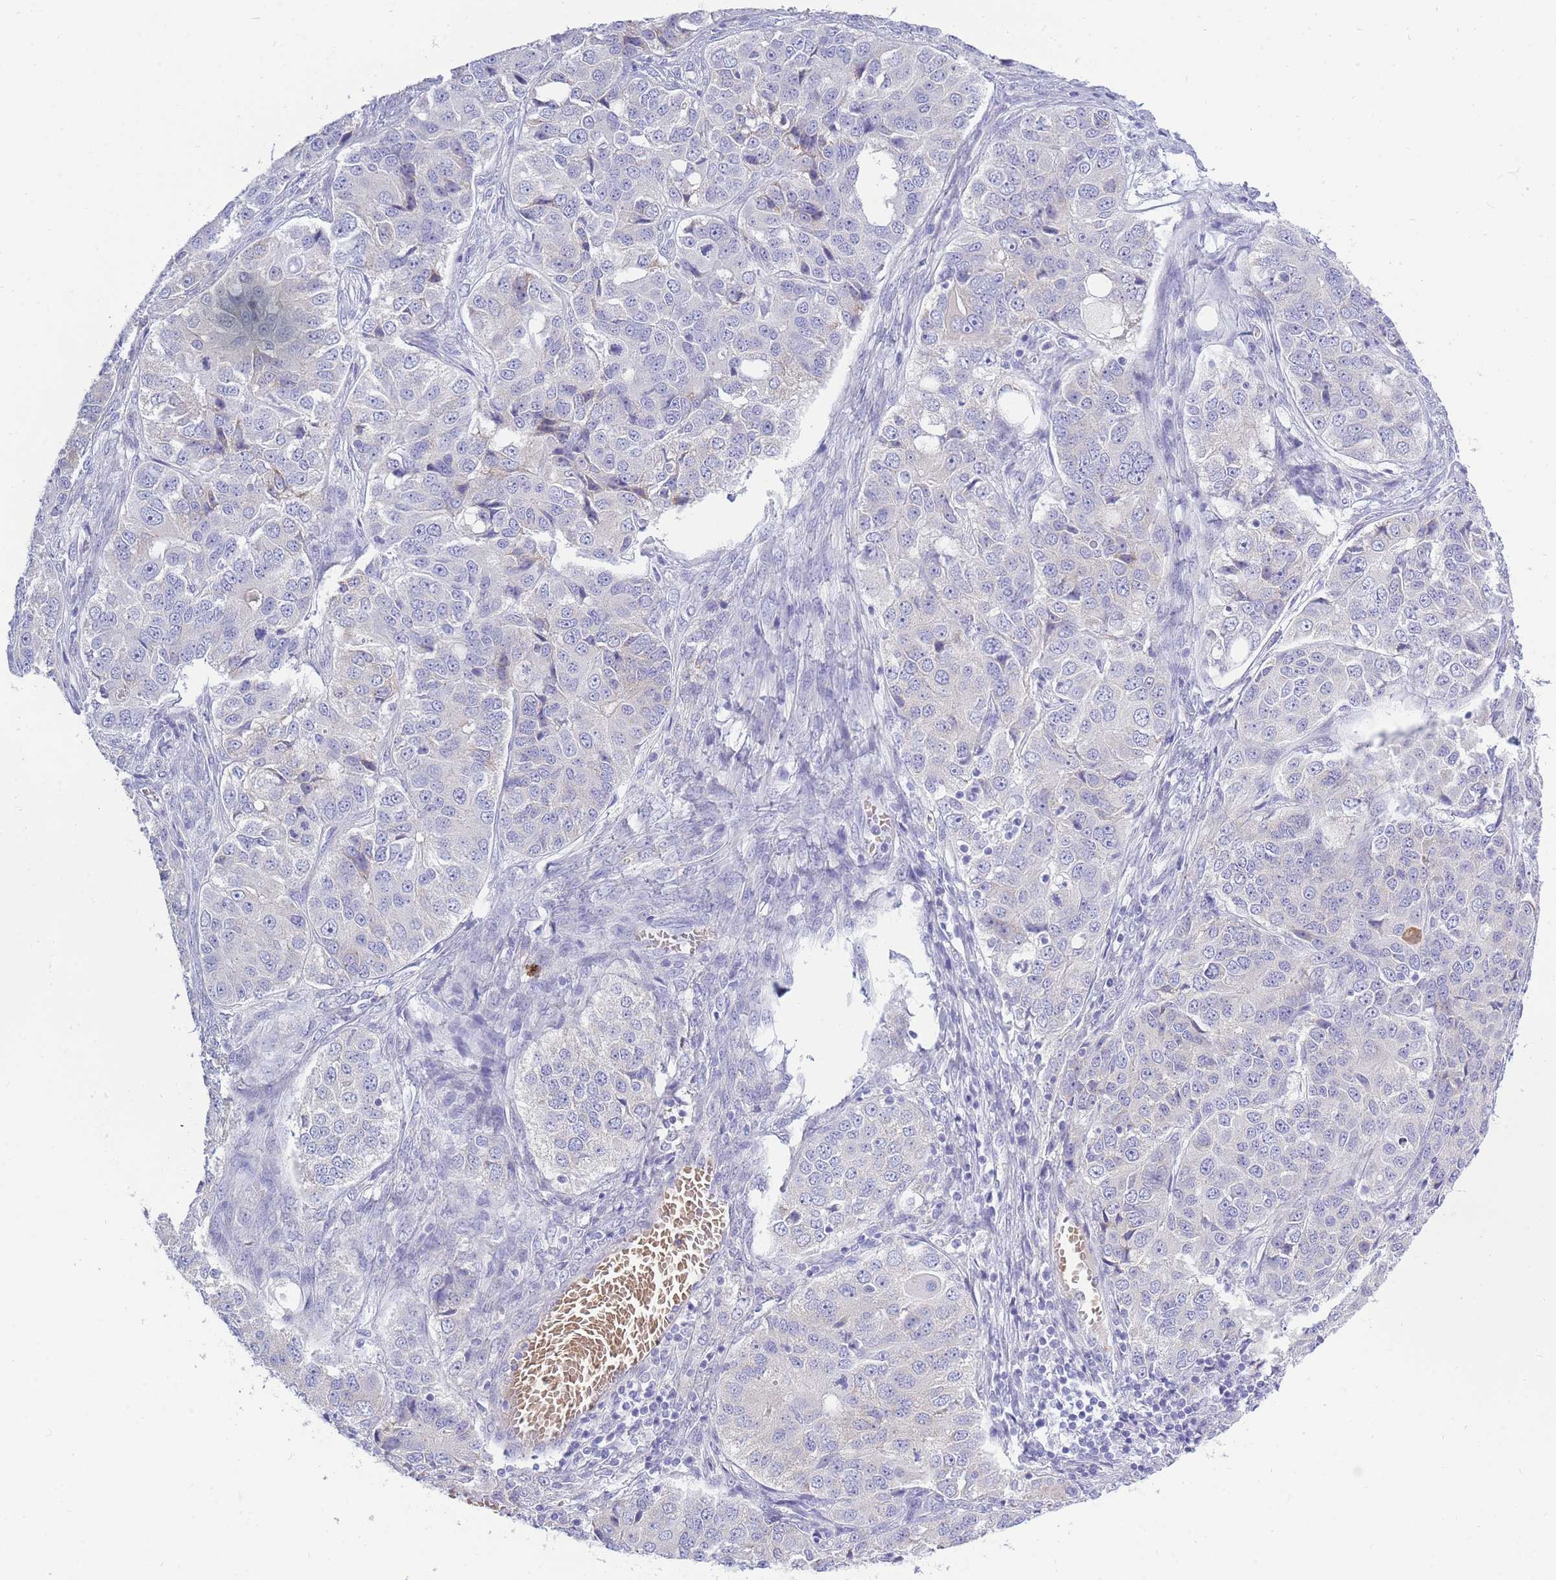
{"staining": {"intensity": "weak", "quantity": "<25%", "location": "cytoplasmic/membranous"}, "tissue": "ovarian cancer", "cell_type": "Tumor cells", "image_type": "cancer", "snomed": [{"axis": "morphology", "description": "Carcinoma, endometroid"}, {"axis": "topography", "description": "Ovary"}], "caption": "Image shows no significant protein expression in tumor cells of endometroid carcinoma (ovarian). (IHC, brightfield microscopy, high magnification).", "gene": "TPSD1", "patient": {"sex": "female", "age": 51}}